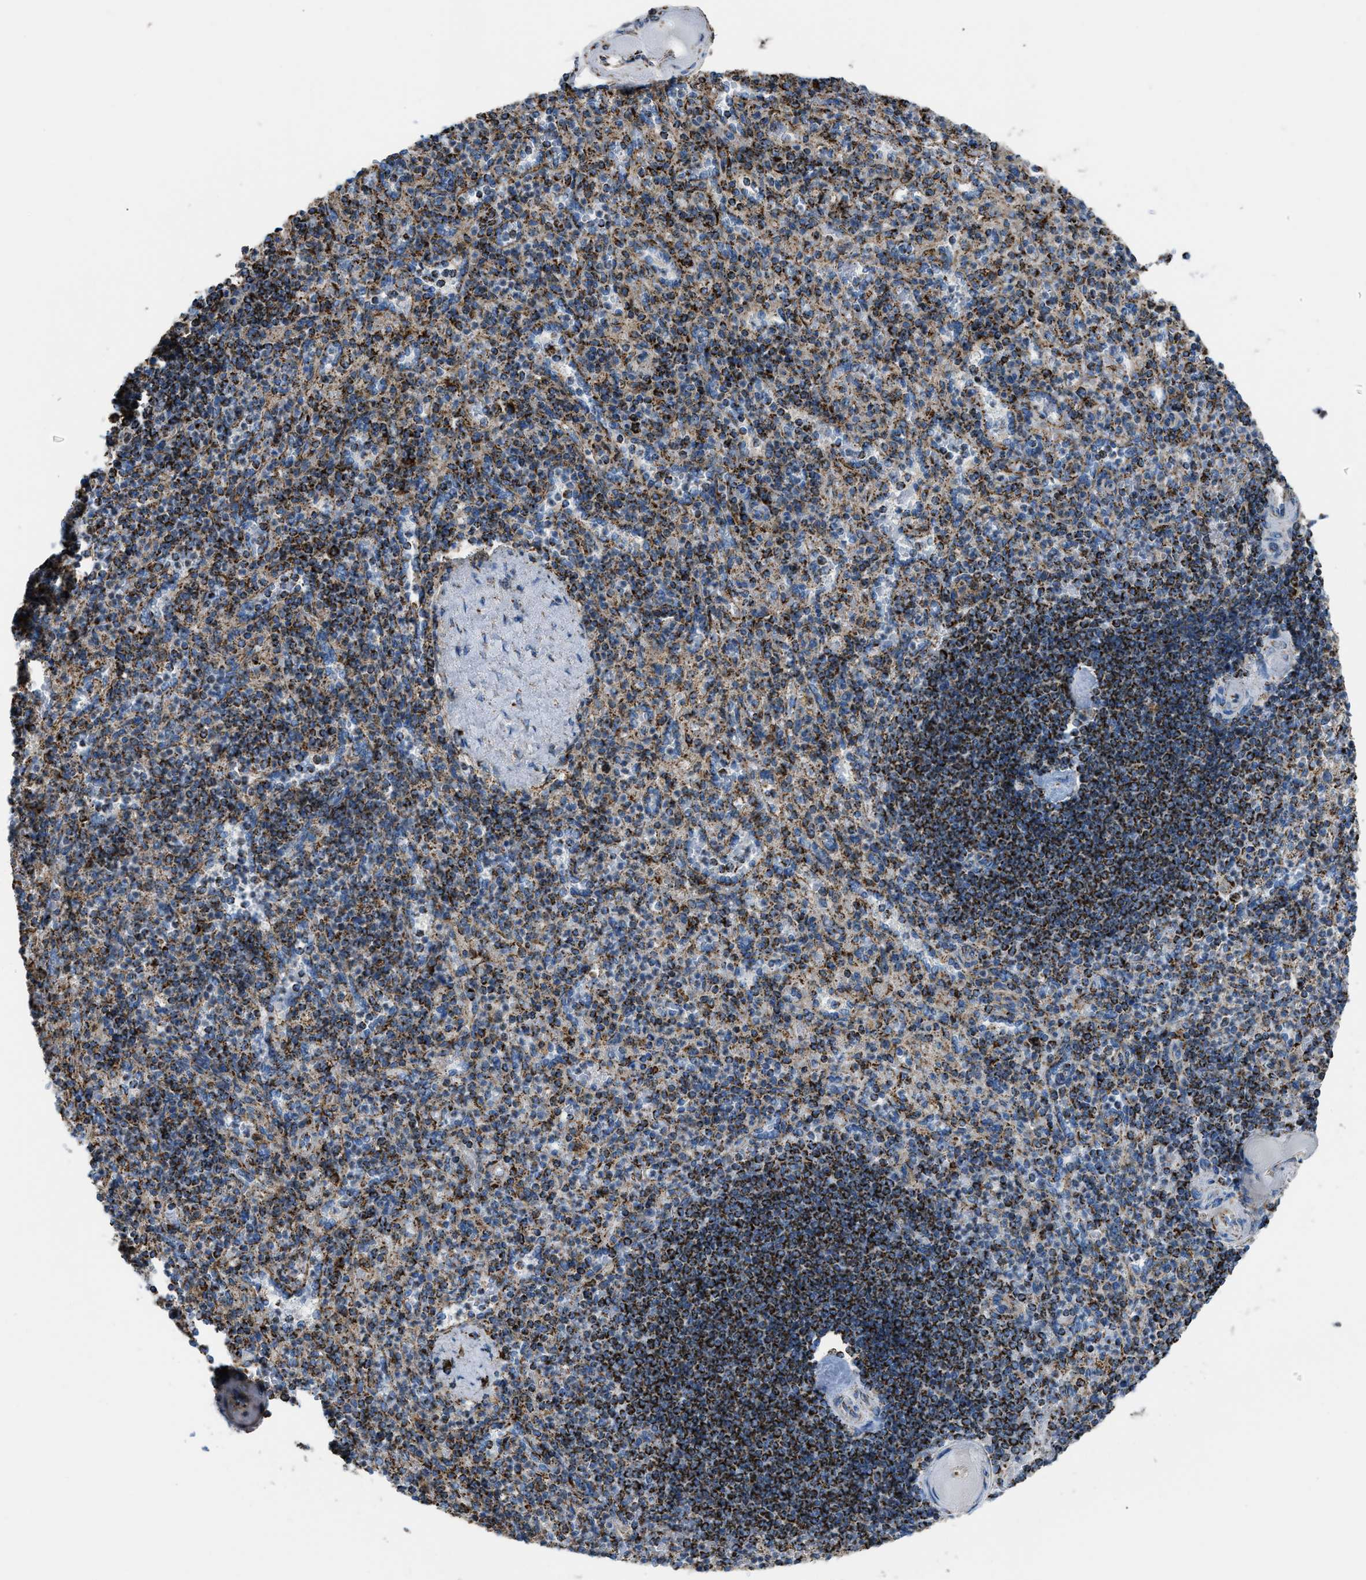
{"staining": {"intensity": "strong", "quantity": "25%-75%", "location": "cytoplasmic/membranous"}, "tissue": "spleen", "cell_type": "Cells in red pulp", "image_type": "normal", "snomed": [{"axis": "morphology", "description": "Normal tissue, NOS"}, {"axis": "topography", "description": "Spleen"}], "caption": "Approximately 25%-75% of cells in red pulp in normal spleen demonstrate strong cytoplasmic/membranous protein expression as visualized by brown immunohistochemical staining.", "gene": "ETFB", "patient": {"sex": "female", "age": 74}}